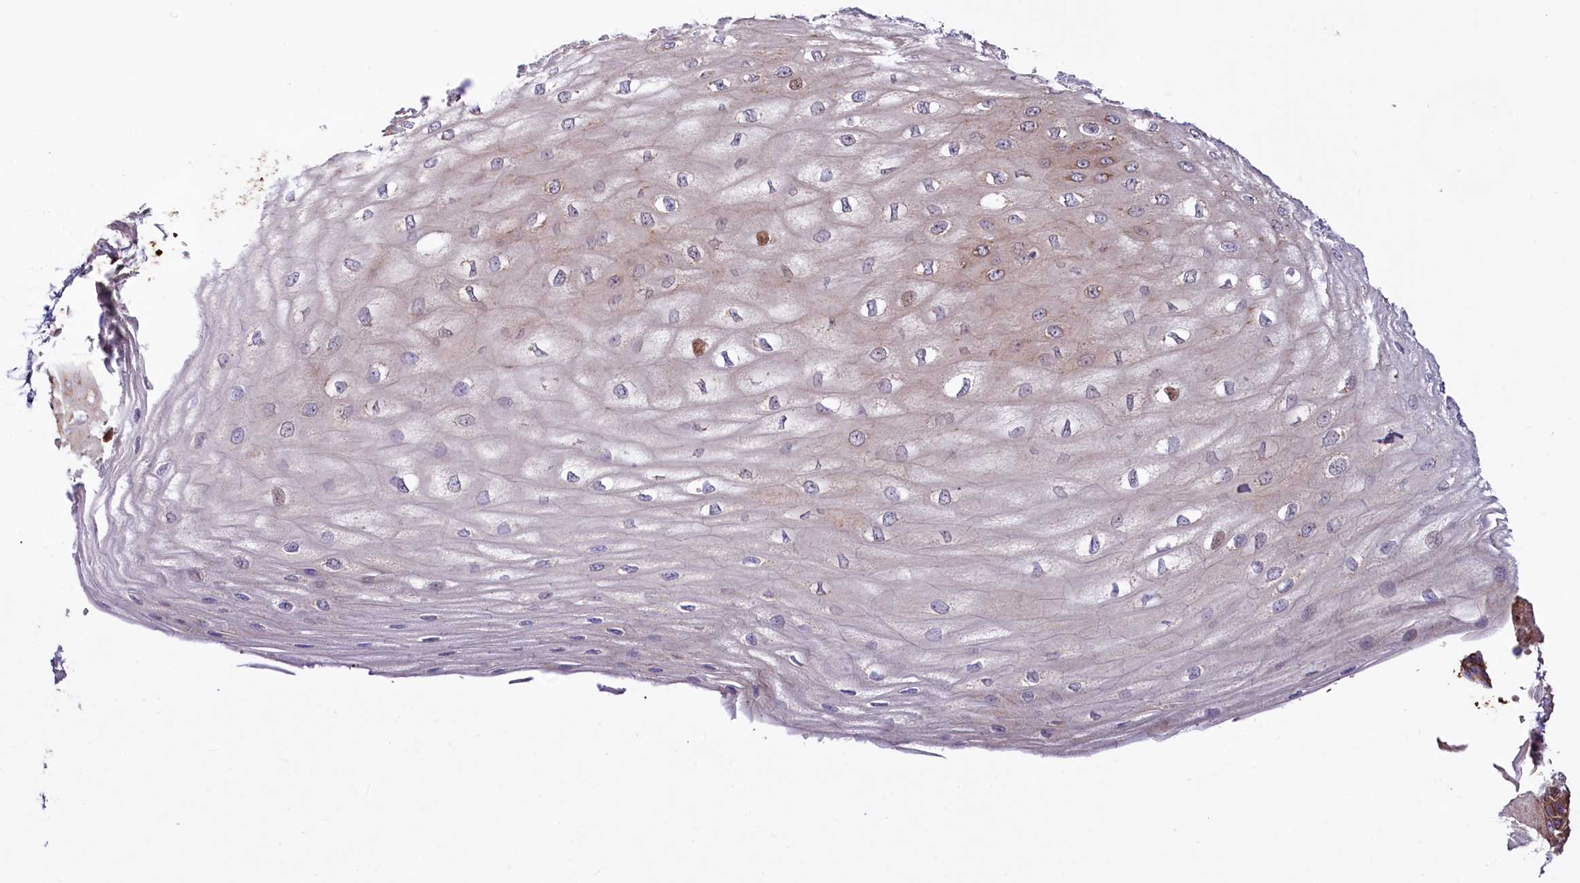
{"staining": {"intensity": "strong", "quantity": "25%-75%", "location": "cytoplasmic/membranous,nuclear"}, "tissue": "esophagus", "cell_type": "Squamous epithelial cells", "image_type": "normal", "snomed": [{"axis": "morphology", "description": "Normal tissue, NOS"}, {"axis": "topography", "description": "Esophagus"}], "caption": "A brown stain labels strong cytoplasmic/membranous,nuclear expression of a protein in squamous epithelial cells of normal esophagus. The protein is shown in brown color, while the nuclei are stained blue.", "gene": "PDZRN3", "patient": {"sex": "male", "age": 60}}